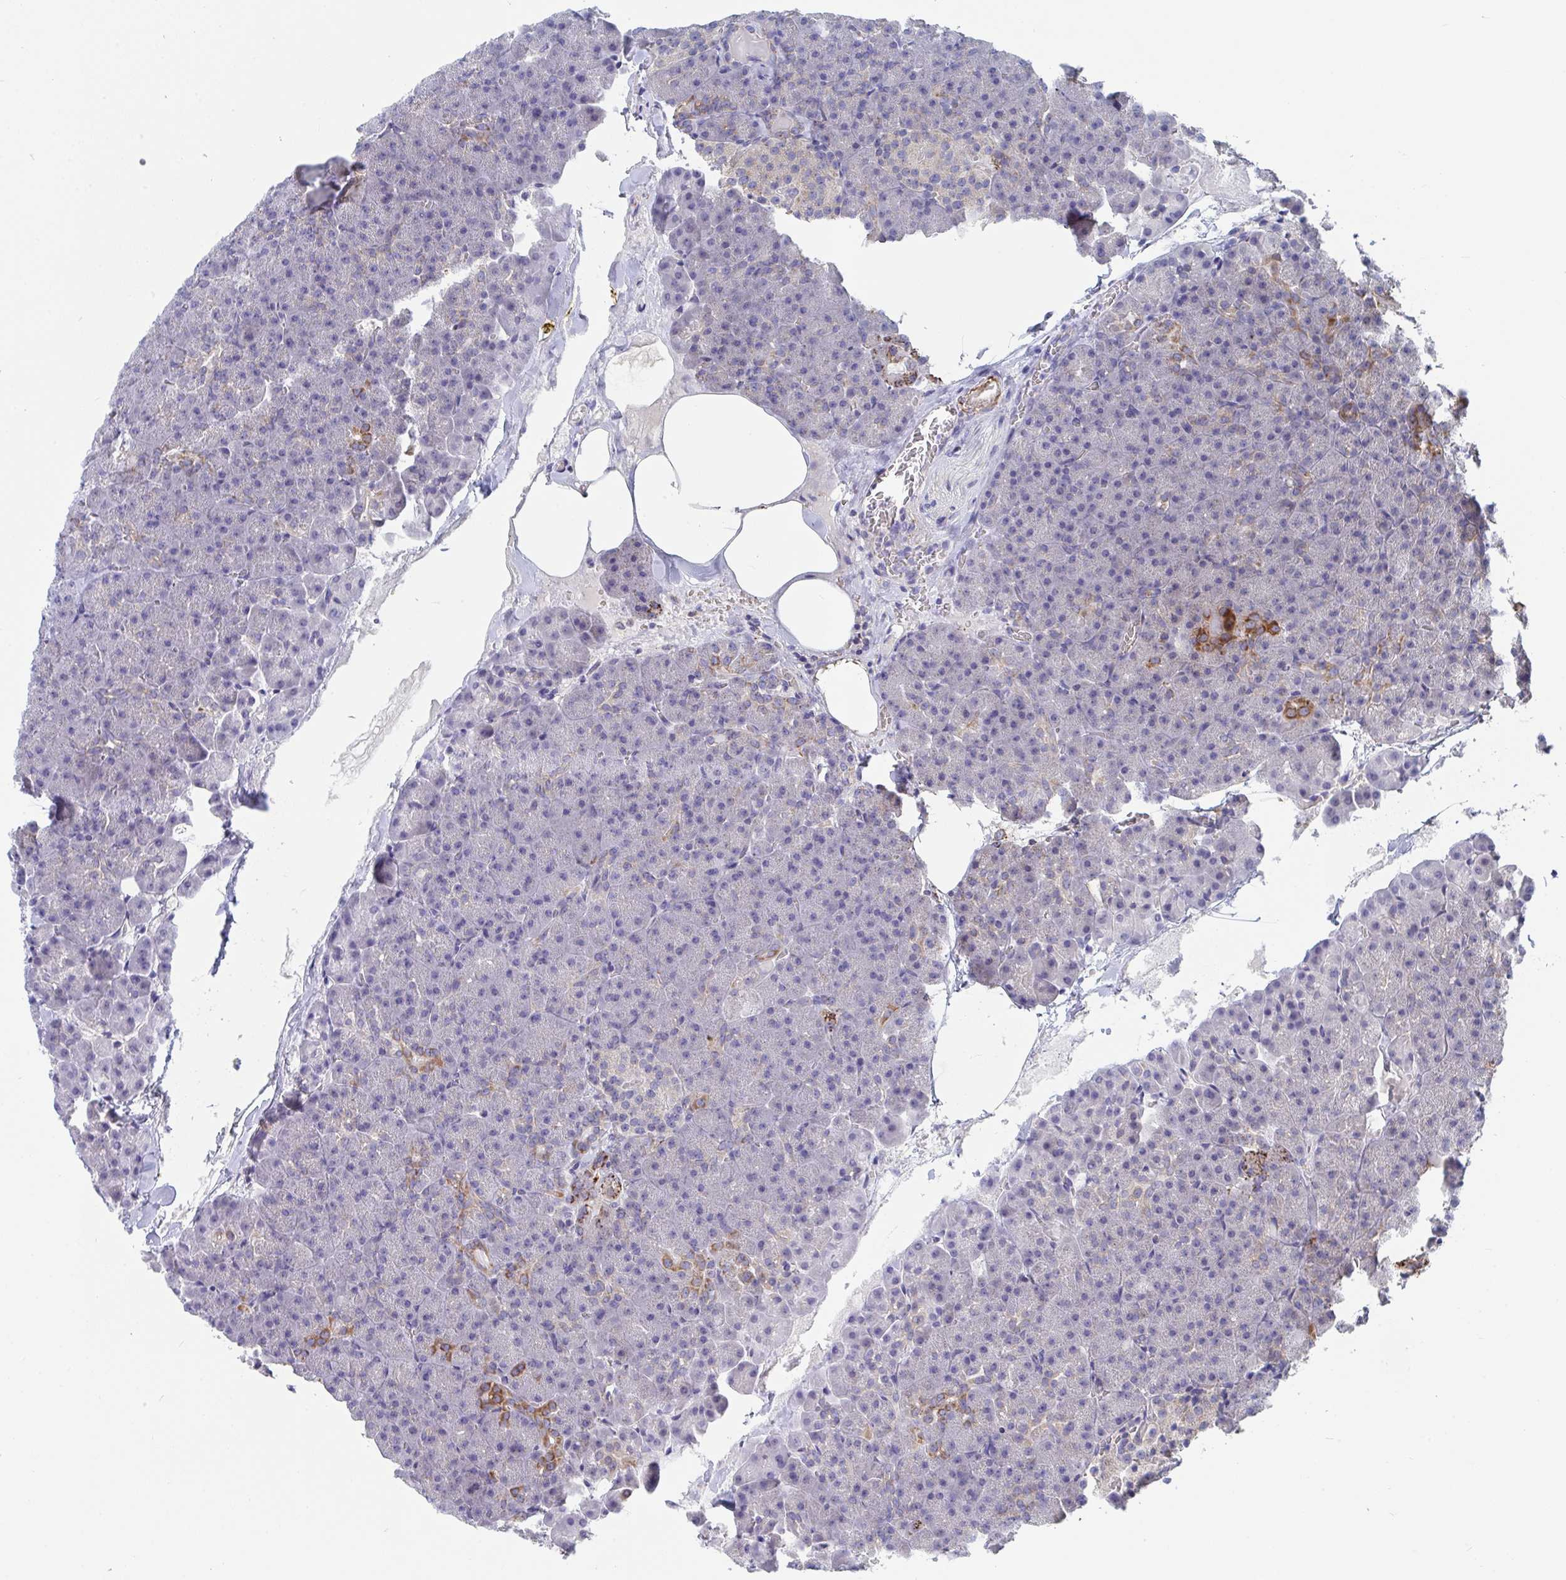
{"staining": {"intensity": "strong", "quantity": "<25%", "location": "cytoplasmic/membranous"}, "tissue": "pancreas", "cell_type": "Exocrine glandular cells", "image_type": "normal", "snomed": [{"axis": "morphology", "description": "Normal tissue, NOS"}, {"axis": "topography", "description": "Pancreas"}], "caption": "Unremarkable pancreas reveals strong cytoplasmic/membranous staining in about <25% of exocrine glandular cells (DAB (3,3'-diaminobenzidine) IHC with brightfield microscopy, high magnification)..", "gene": "FAM156A", "patient": {"sex": "female", "age": 74}}